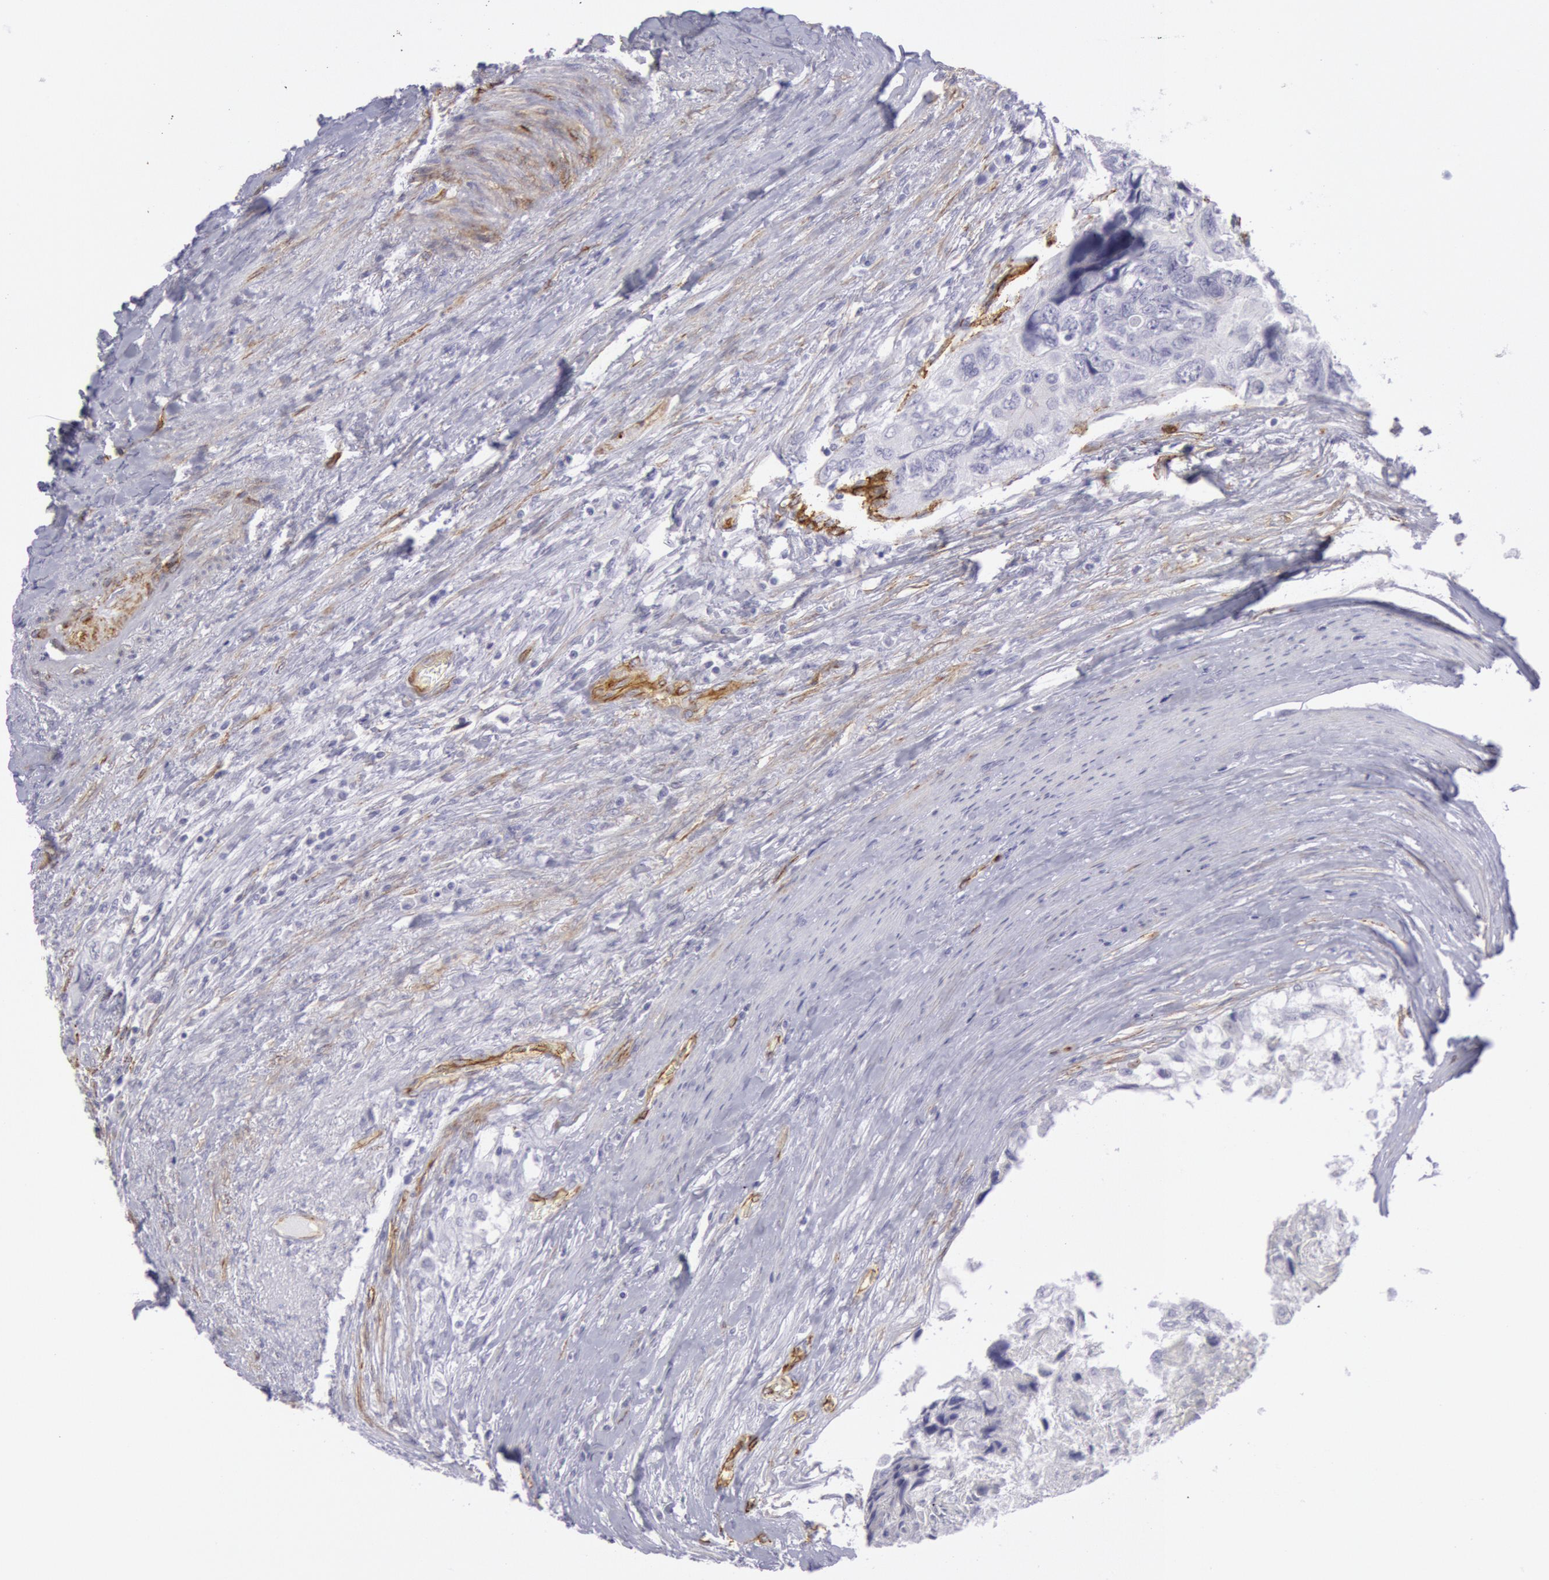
{"staining": {"intensity": "negative", "quantity": "none", "location": "none"}, "tissue": "colorectal cancer", "cell_type": "Tumor cells", "image_type": "cancer", "snomed": [{"axis": "morphology", "description": "Adenocarcinoma, NOS"}, {"axis": "topography", "description": "Rectum"}], "caption": "High magnification brightfield microscopy of colorectal cancer stained with DAB (brown) and counterstained with hematoxylin (blue): tumor cells show no significant expression.", "gene": "CDH13", "patient": {"sex": "female", "age": 82}}